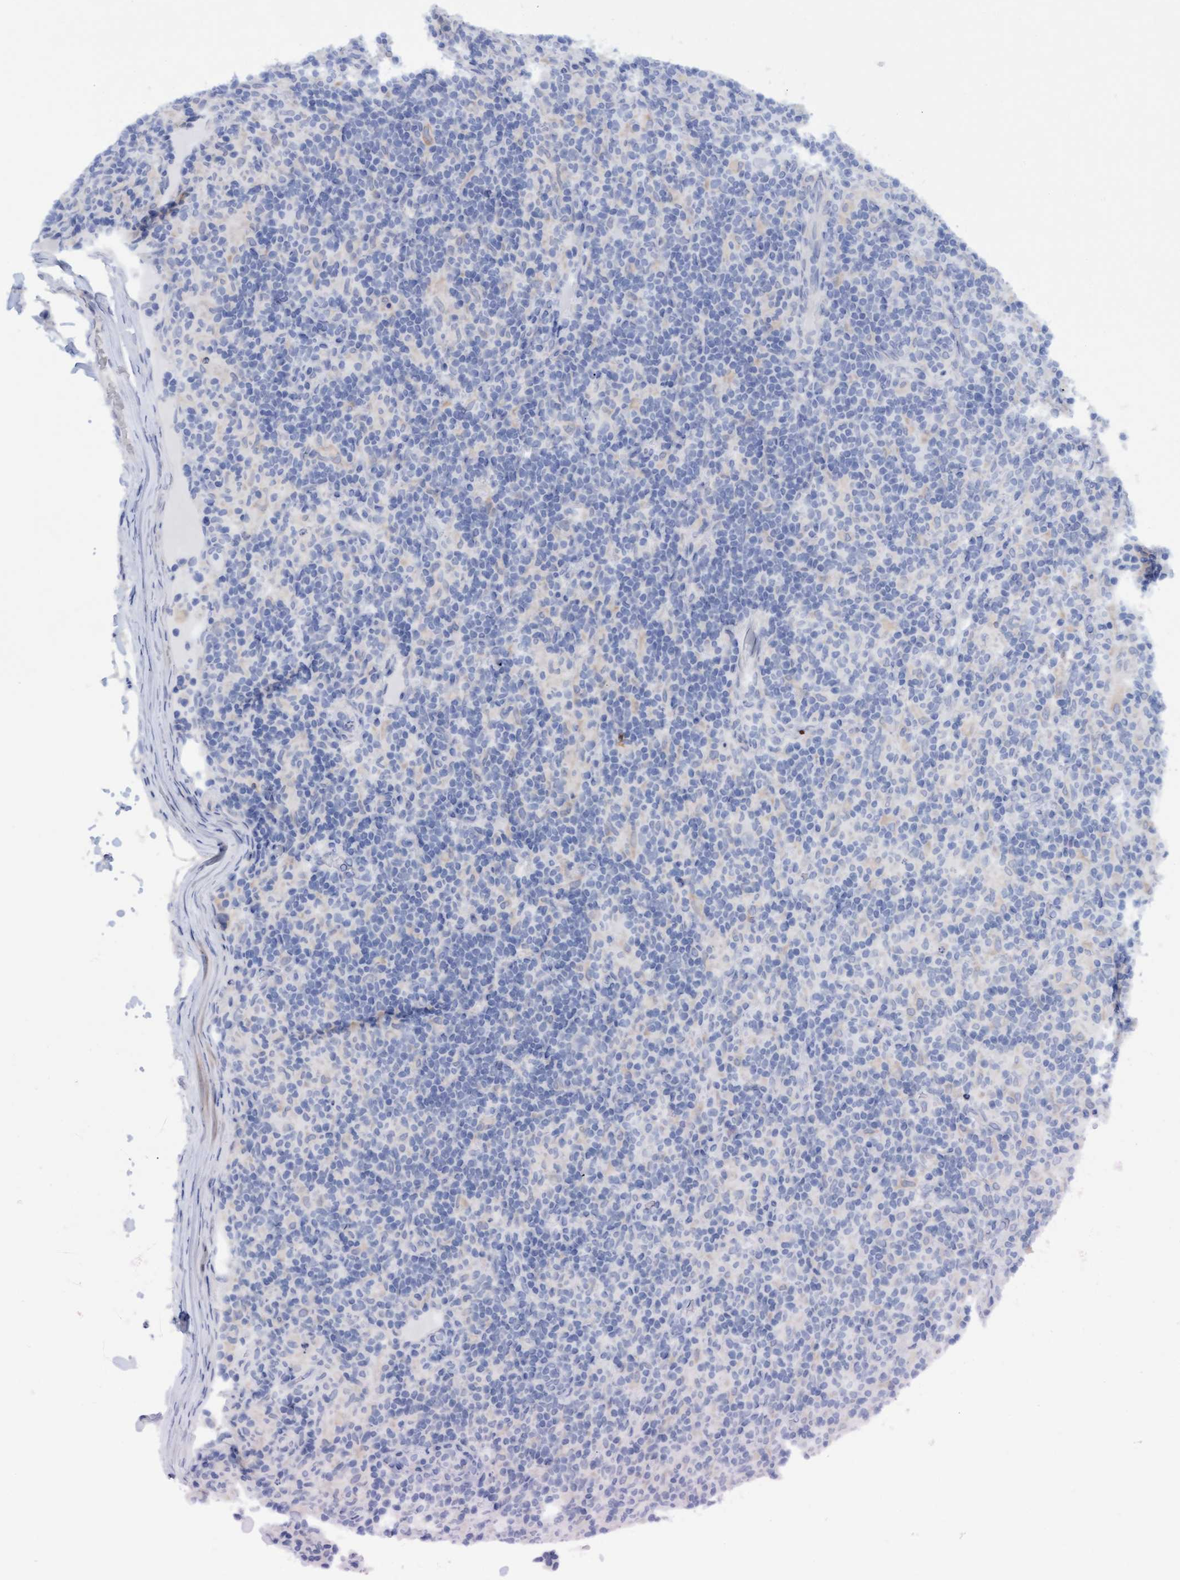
{"staining": {"intensity": "negative", "quantity": "none", "location": "none"}, "tissue": "lymphoma", "cell_type": "Tumor cells", "image_type": "cancer", "snomed": [{"axis": "morphology", "description": "Hodgkin's disease, NOS"}, {"axis": "topography", "description": "Lymph node"}], "caption": "An immunohistochemistry image of lymphoma is shown. There is no staining in tumor cells of lymphoma.", "gene": "SSTR3", "patient": {"sex": "male", "age": 70}}